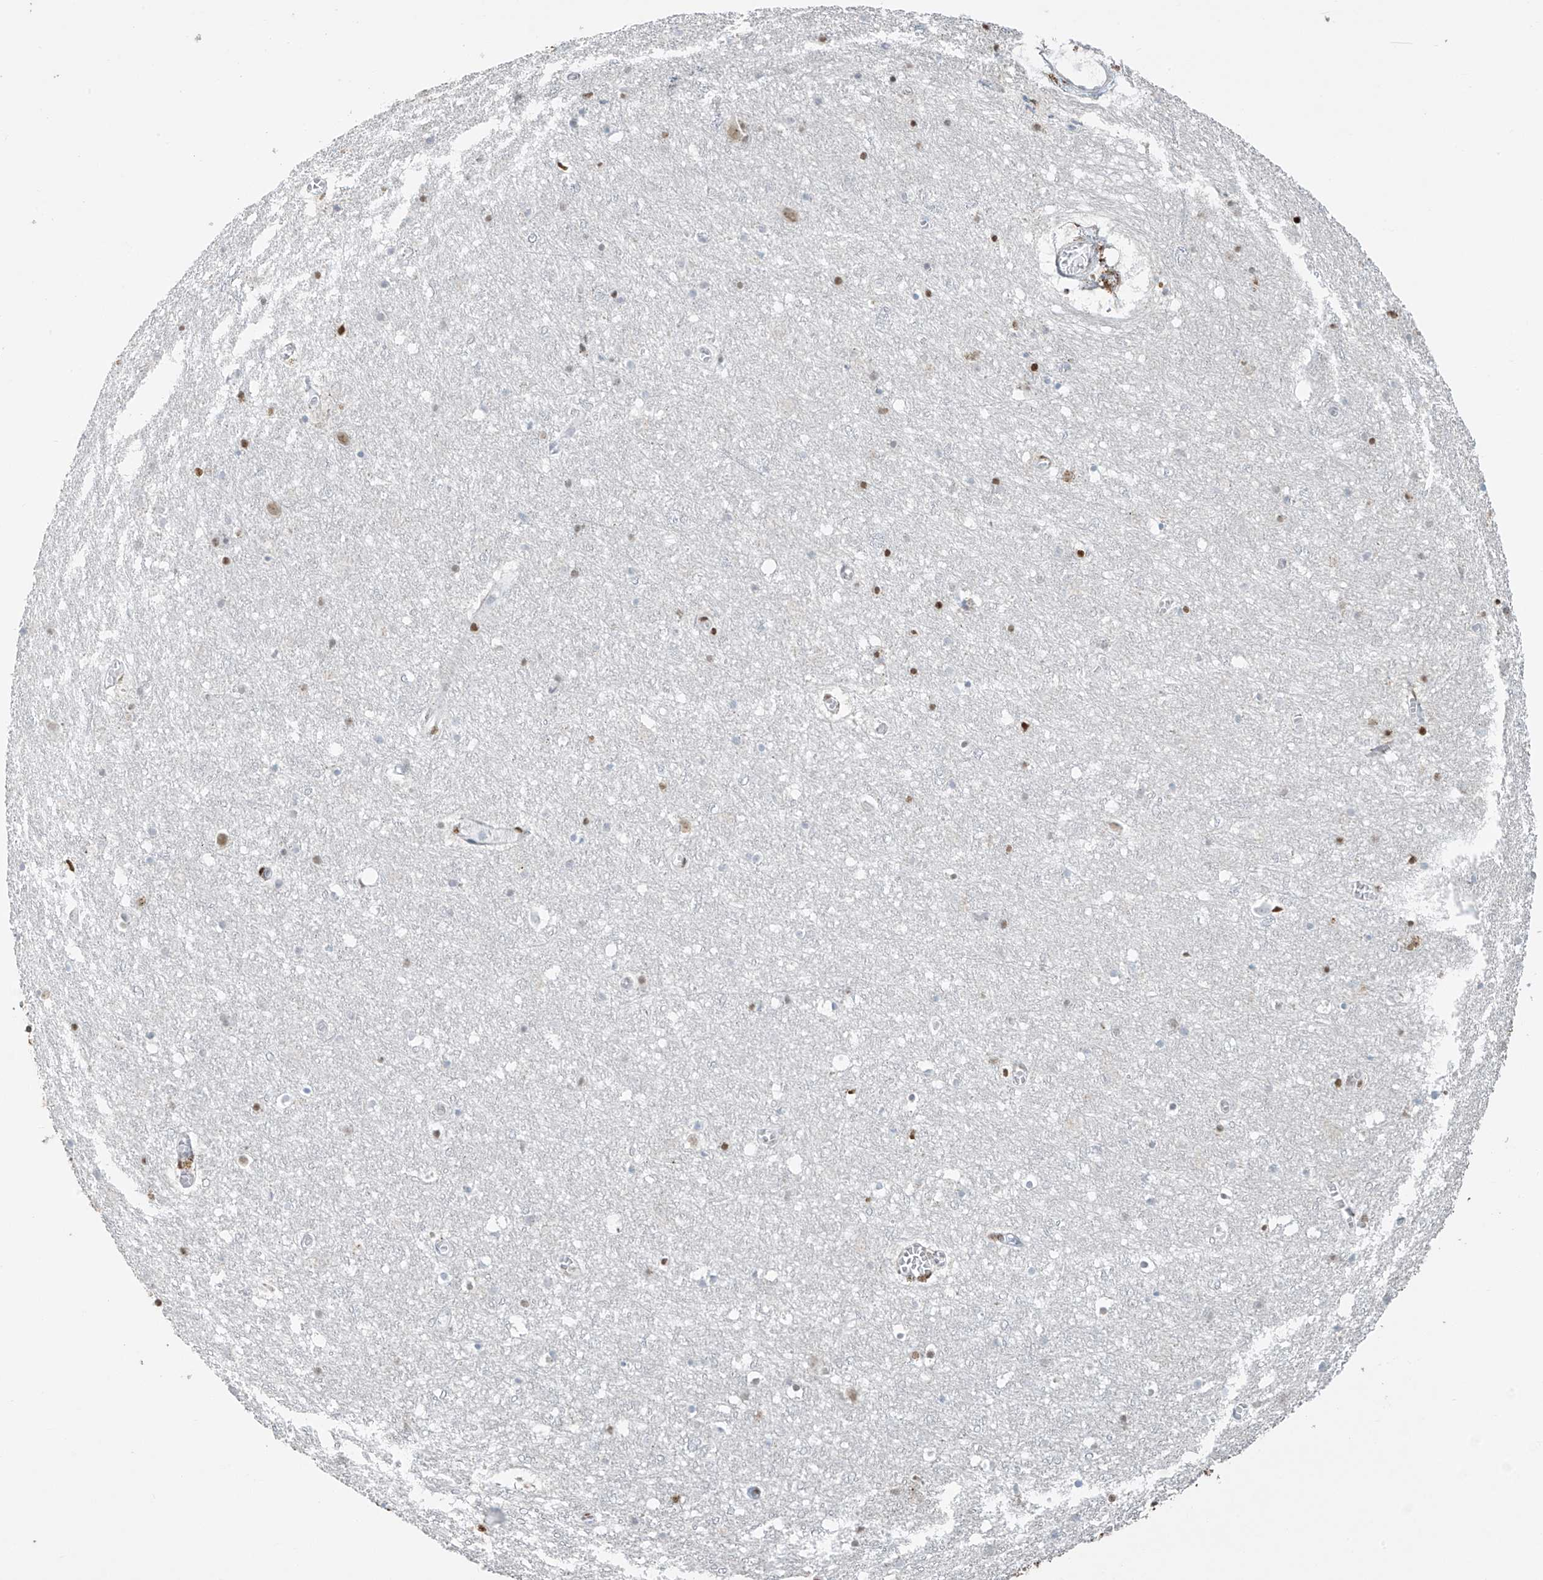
{"staining": {"intensity": "moderate", "quantity": "25%-75%", "location": "nuclear"}, "tissue": "cerebral cortex", "cell_type": "Endothelial cells", "image_type": "normal", "snomed": [{"axis": "morphology", "description": "Normal tissue, NOS"}, {"axis": "topography", "description": "Cerebral cortex"}], "caption": "Moderate nuclear protein expression is identified in about 25%-75% of endothelial cells in cerebral cortex. (Stains: DAB (3,3'-diaminobenzidine) in brown, nuclei in blue, Microscopy: brightfield microscopy at high magnification).", "gene": "MS4A6A", "patient": {"sex": "female", "age": 64}}